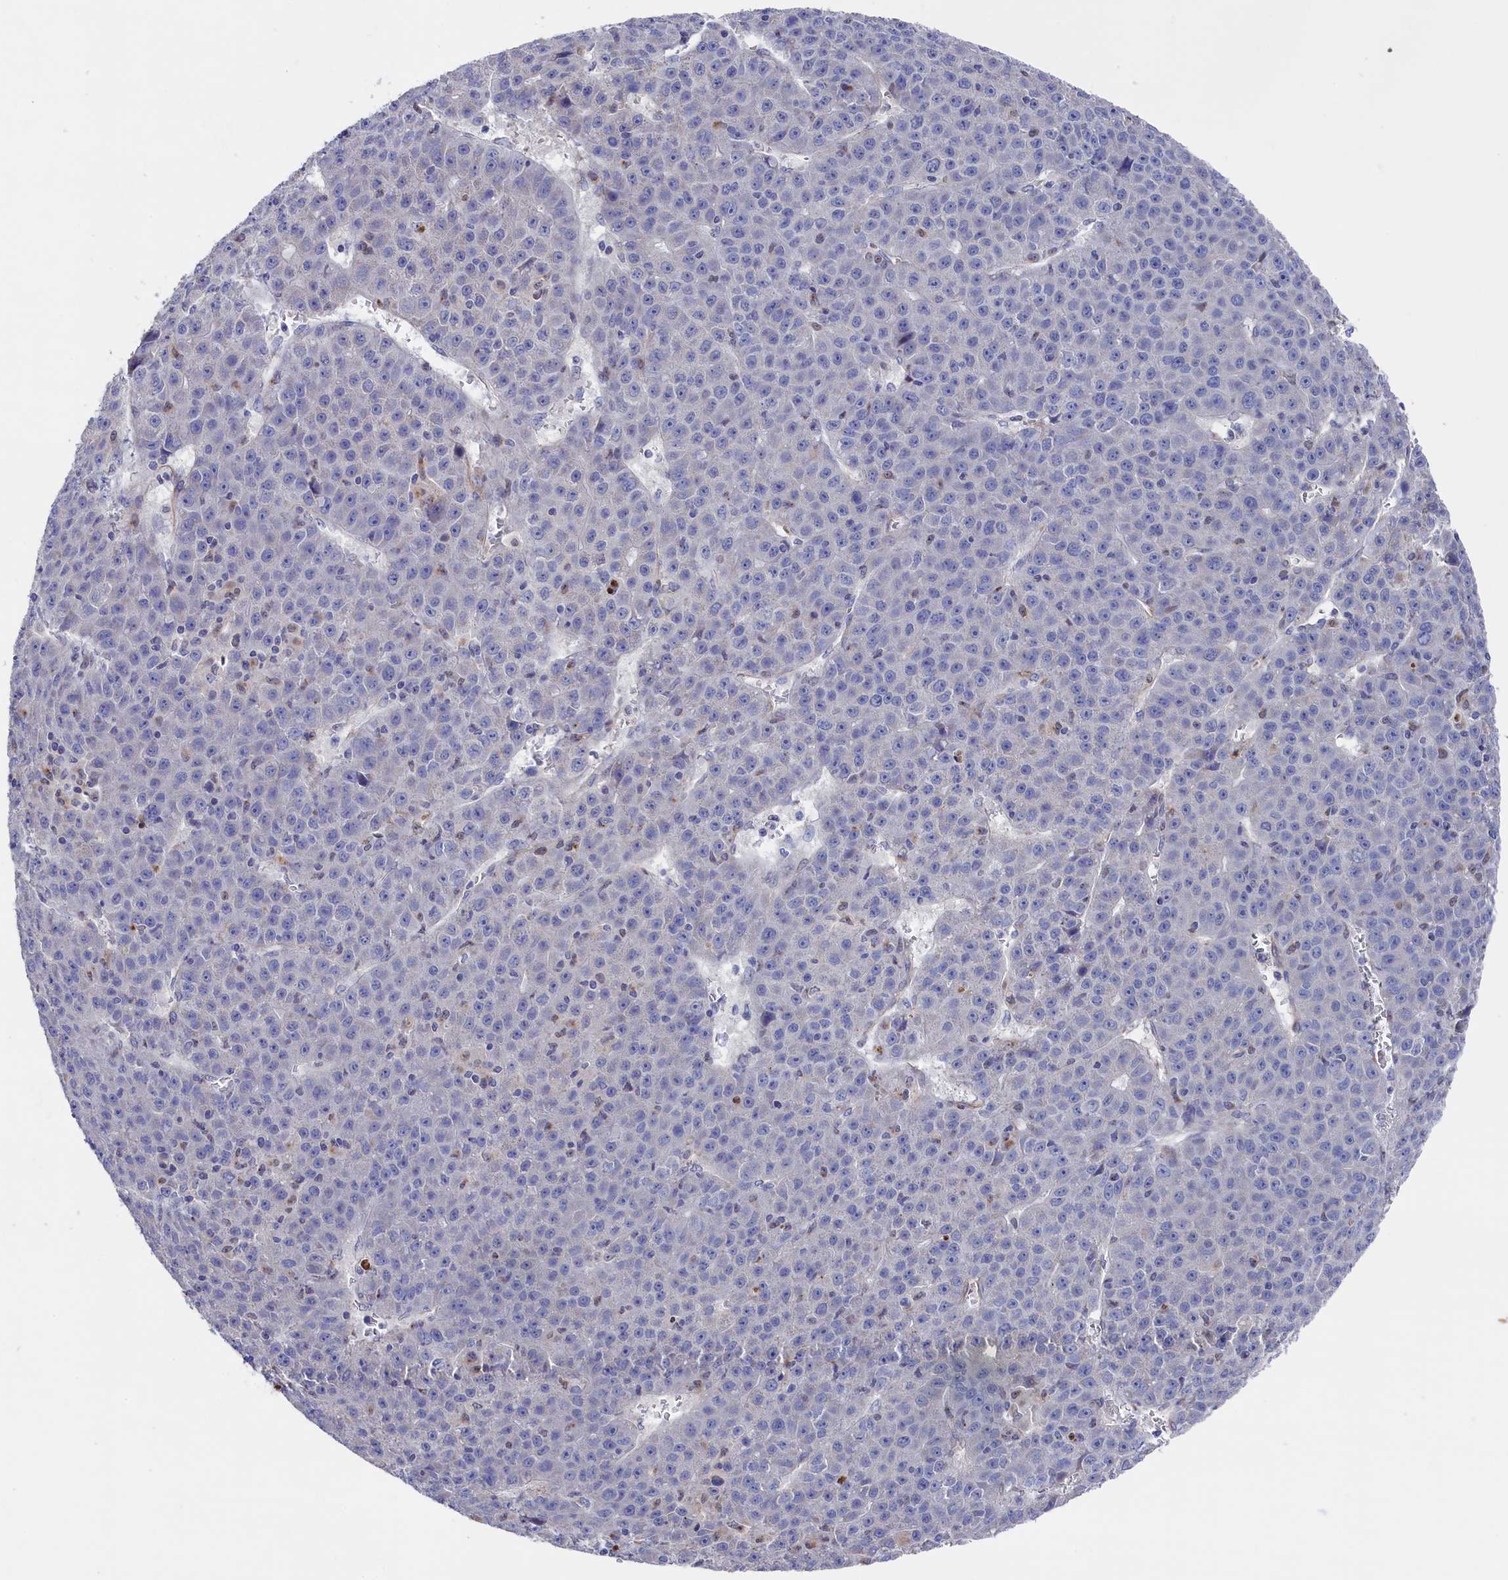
{"staining": {"intensity": "negative", "quantity": "none", "location": "none"}, "tissue": "liver cancer", "cell_type": "Tumor cells", "image_type": "cancer", "snomed": [{"axis": "morphology", "description": "Carcinoma, Hepatocellular, NOS"}, {"axis": "topography", "description": "Liver"}], "caption": "The IHC histopathology image has no significant staining in tumor cells of liver hepatocellular carcinoma tissue.", "gene": "GPR108", "patient": {"sex": "female", "age": 53}}